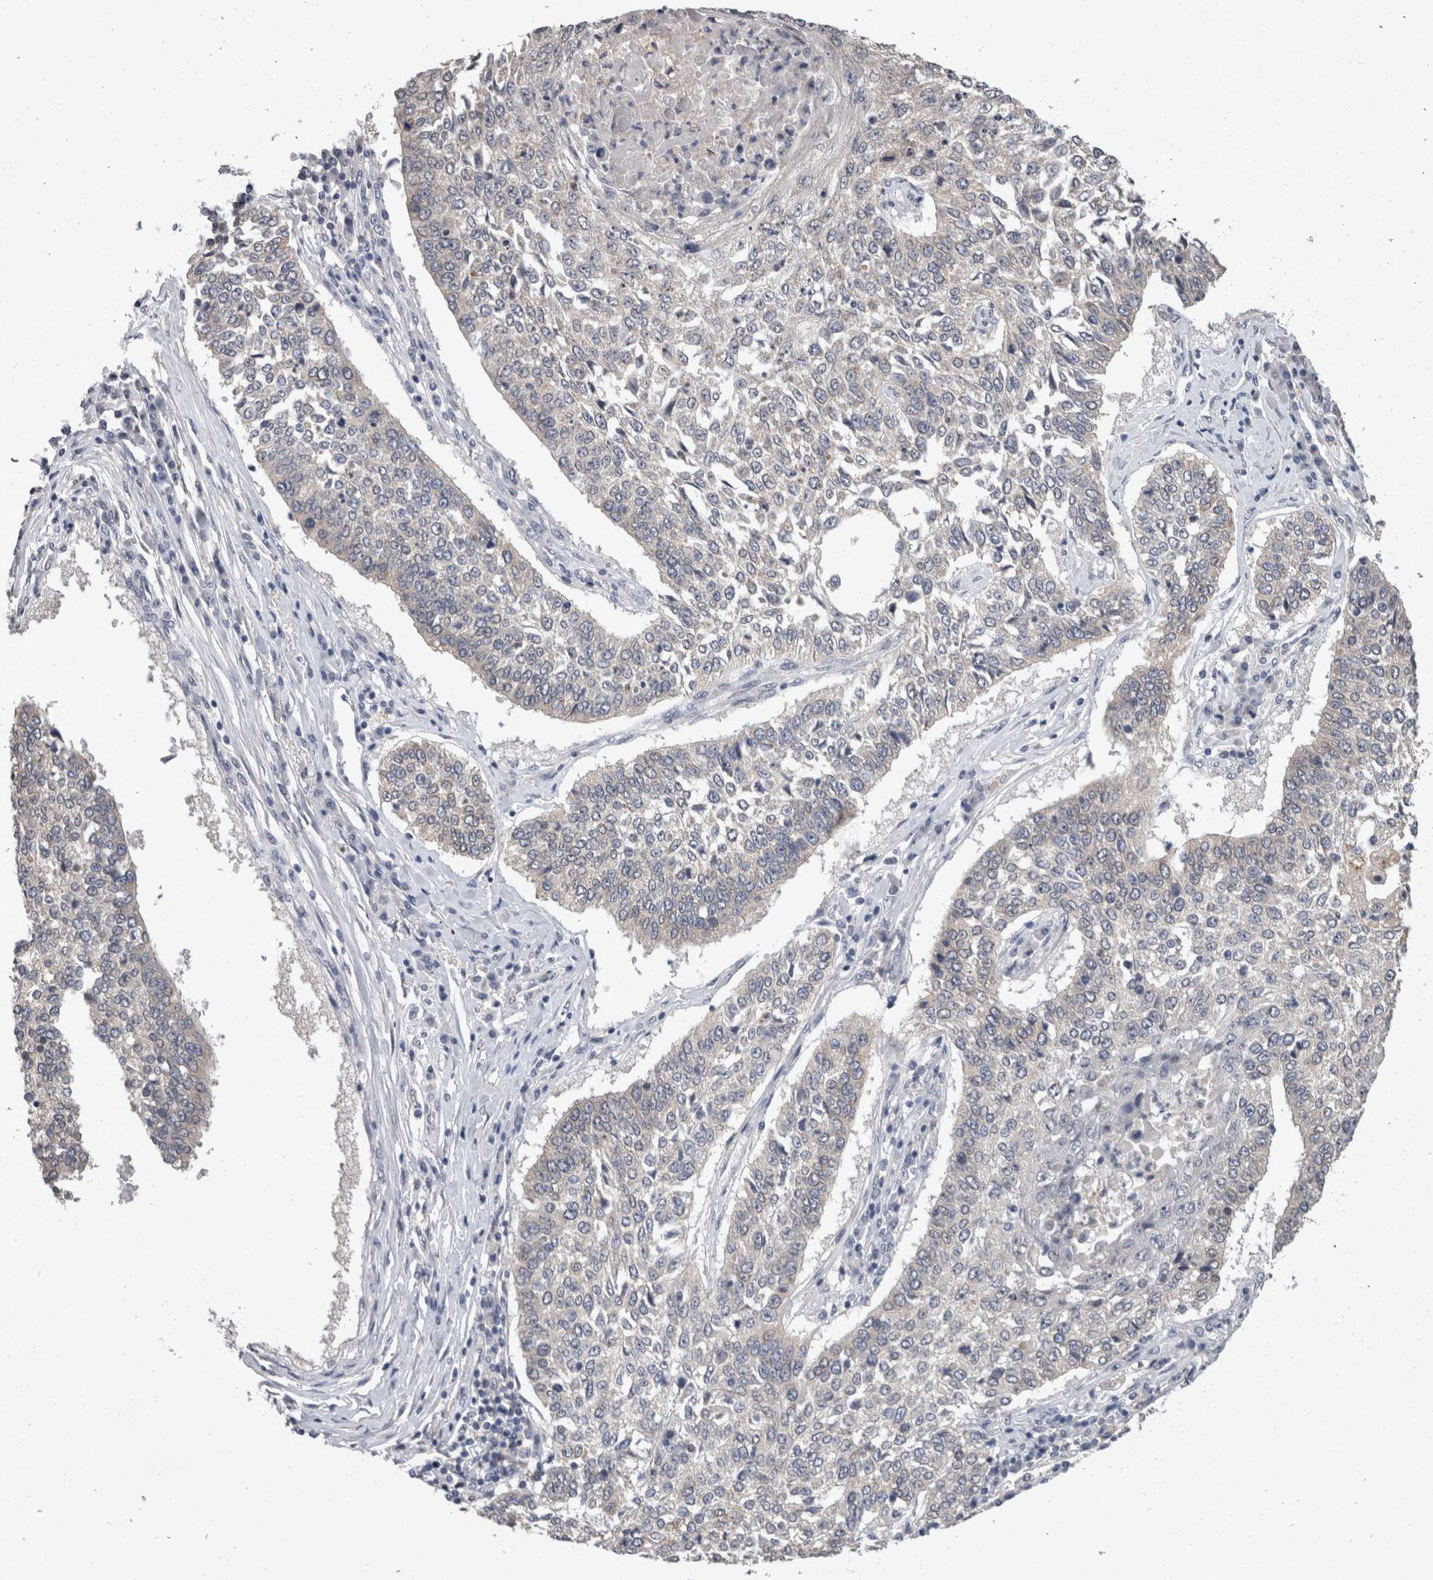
{"staining": {"intensity": "negative", "quantity": "none", "location": "none"}, "tissue": "lung cancer", "cell_type": "Tumor cells", "image_type": "cancer", "snomed": [{"axis": "morphology", "description": "Normal tissue, NOS"}, {"axis": "morphology", "description": "Squamous cell carcinoma, NOS"}, {"axis": "topography", "description": "Cartilage tissue"}, {"axis": "topography", "description": "Bronchus"}, {"axis": "topography", "description": "Lung"}, {"axis": "topography", "description": "Peripheral nerve tissue"}], "caption": "Histopathology image shows no significant protein positivity in tumor cells of lung cancer.", "gene": "FHOD3", "patient": {"sex": "female", "age": 49}}